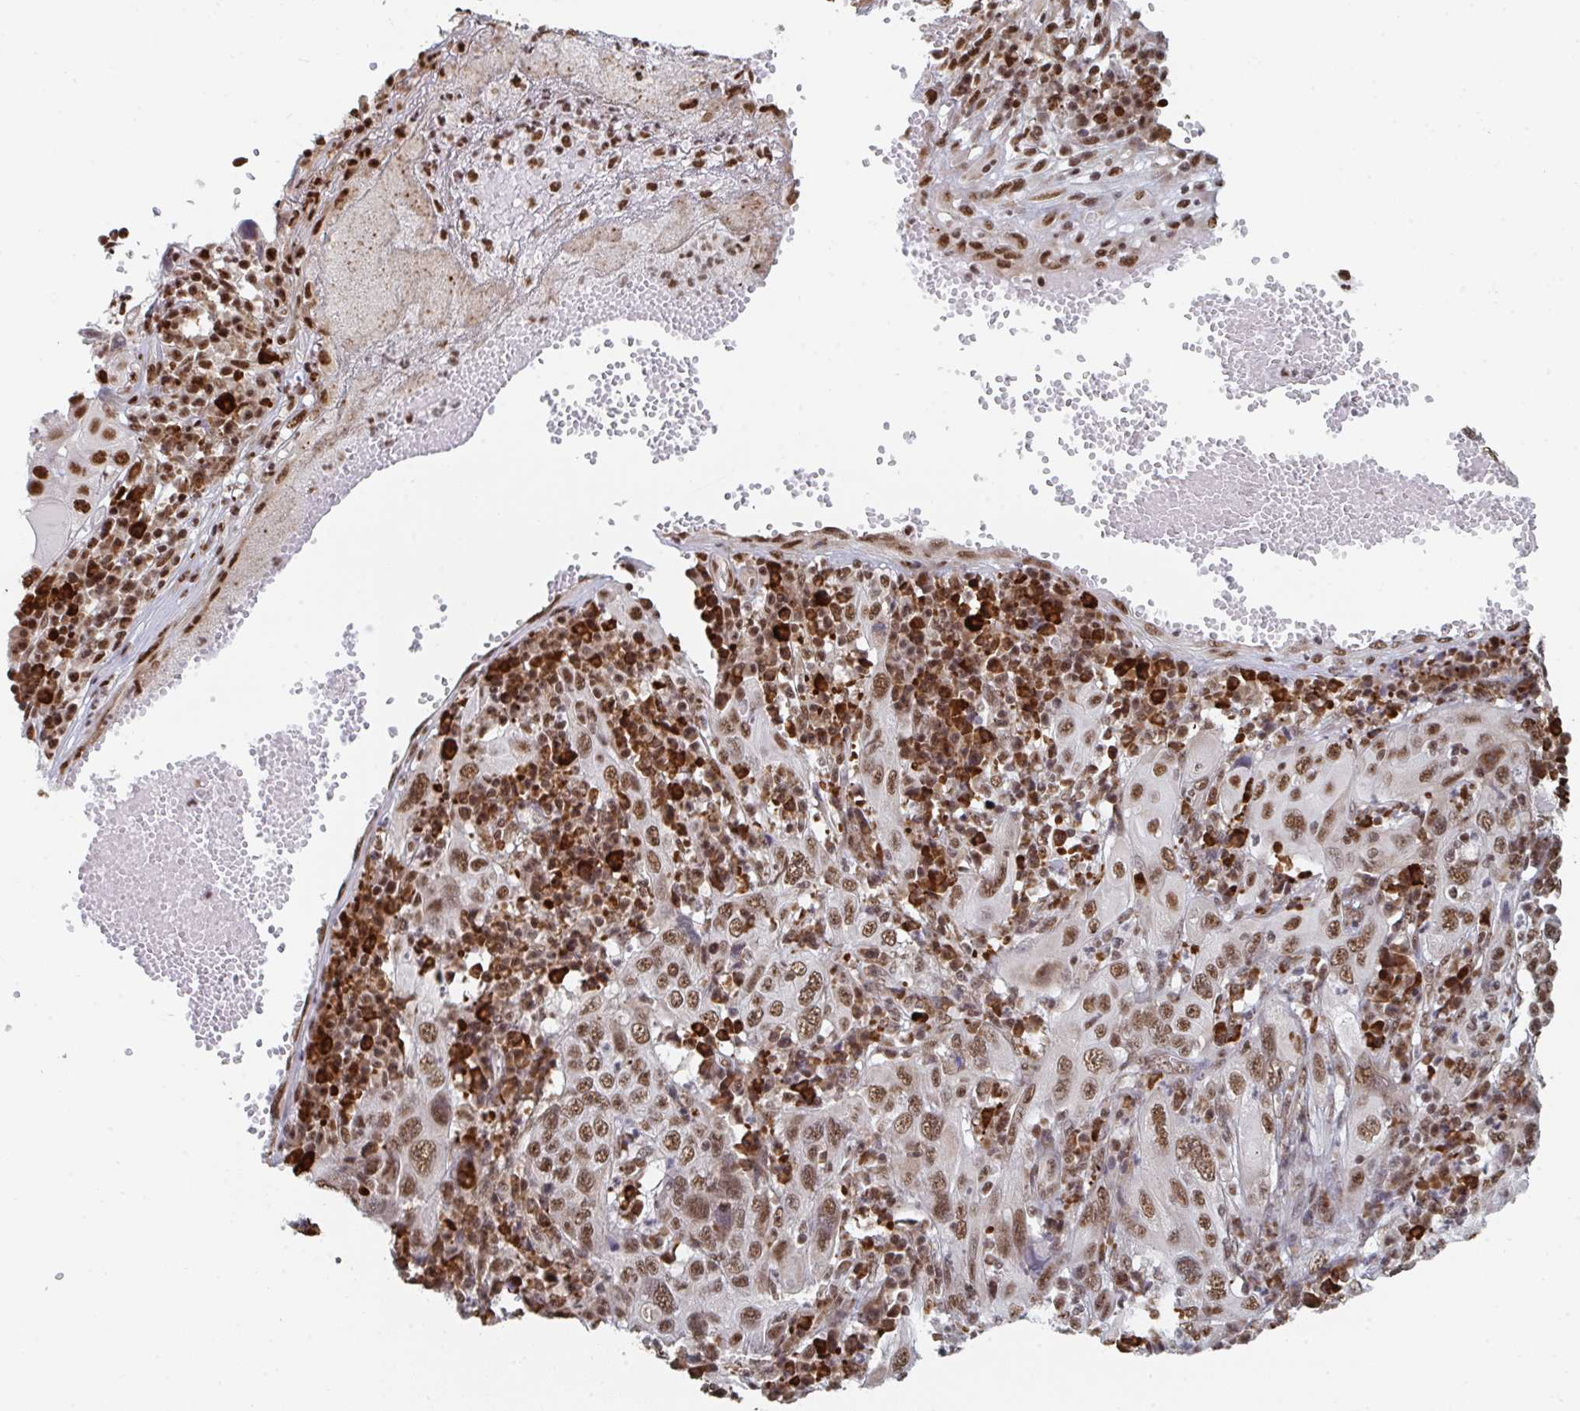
{"staining": {"intensity": "moderate", "quantity": ">75%", "location": "nuclear"}, "tissue": "cervical cancer", "cell_type": "Tumor cells", "image_type": "cancer", "snomed": [{"axis": "morphology", "description": "Squamous cell carcinoma, NOS"}, {"axis": "topography", "description": "Cervix"}], "caption": "About >75% of tumor cells in cervical cancer reveal moderate nuclear protein expression as visualized by brown immunohistochemical staining.", "gene": "MBNL1", "patient": {"sex": "female", "age": 46}}